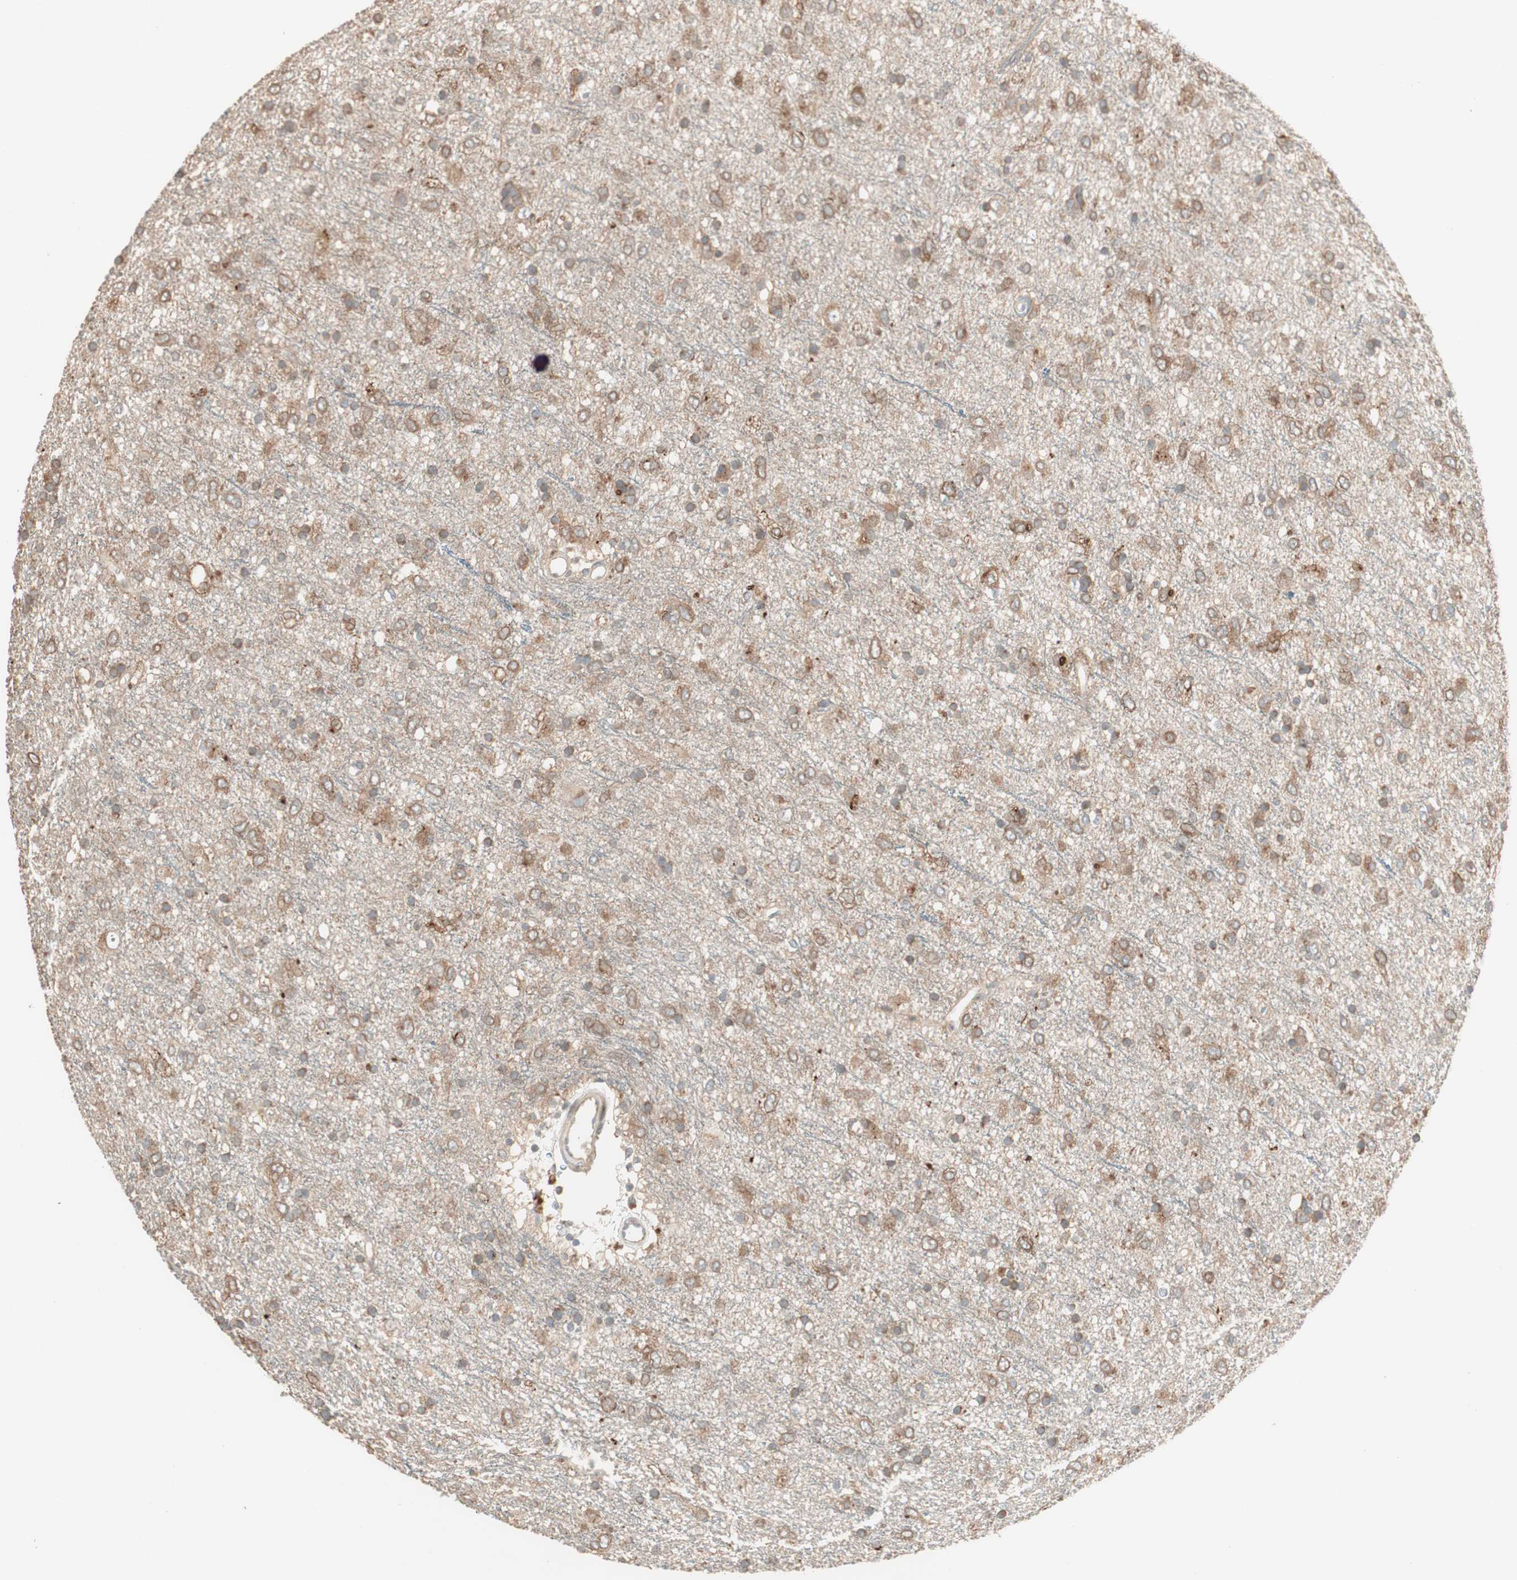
{"staining": {"intensity": "moderate", "quantity": ">75%", "location": "cytoplasmic/membranous"}, "tissue": "glioma", "cell_type": "Tumor cells", "image_type": "cancer", "snomed": [{"axis": "morphology", "description": "Glioma, malignant, Low grade"}, {"axis": "topography", "description": "Brain"}], "caption": "Low-grade glioma (malignant) stained with IHC exhibits moderate cytoplasmic/membranous positivity in approximately >75% of tumor cells. The staining was performed using DAB, with brown indicating positive protein expression. Nuclei are stained blue with hematoxylin.", "gene": "RARRES1", "patient": {"sex": "male", "age": 77}}